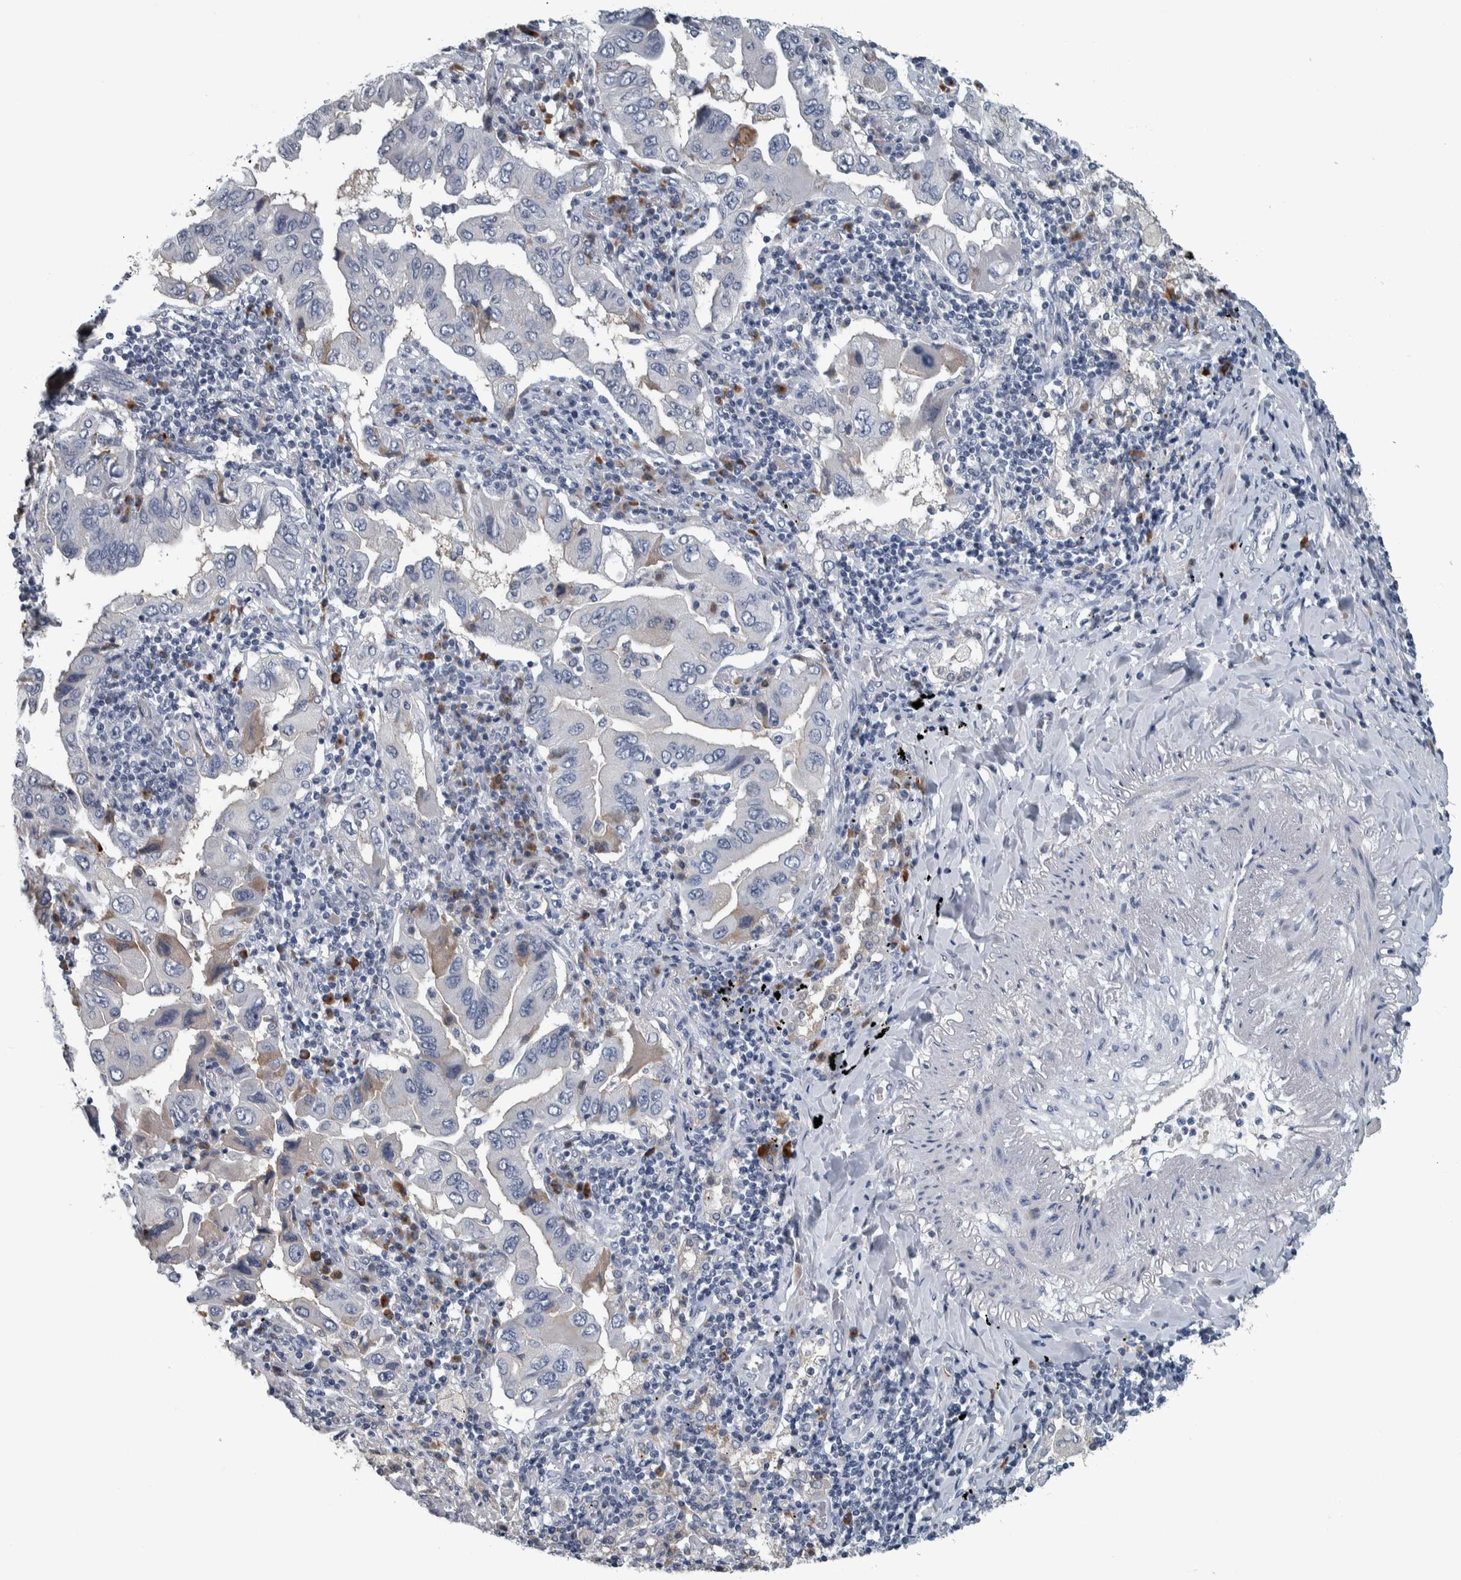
{"staining": {"intensity": "weak", "quantity": "<25%", "location": "cytoplasmic/membranous"}, "tissue": "lung cancer", "cell_type": "Tumor cells", "image_type": "cancer", "snomed": [{"axis": "morphology", "description": "Adenocarcinoma, NOS"}, {"axis": "topography", "description": "Lung"}], "caption": "This is a photomicrograph of immunohistochemistry staining of adenocarcinoma (lung), which shows no positivity in tumor cells.", "gene": "CAVIN4", "patient": {"sex": "female", "age": 65}}